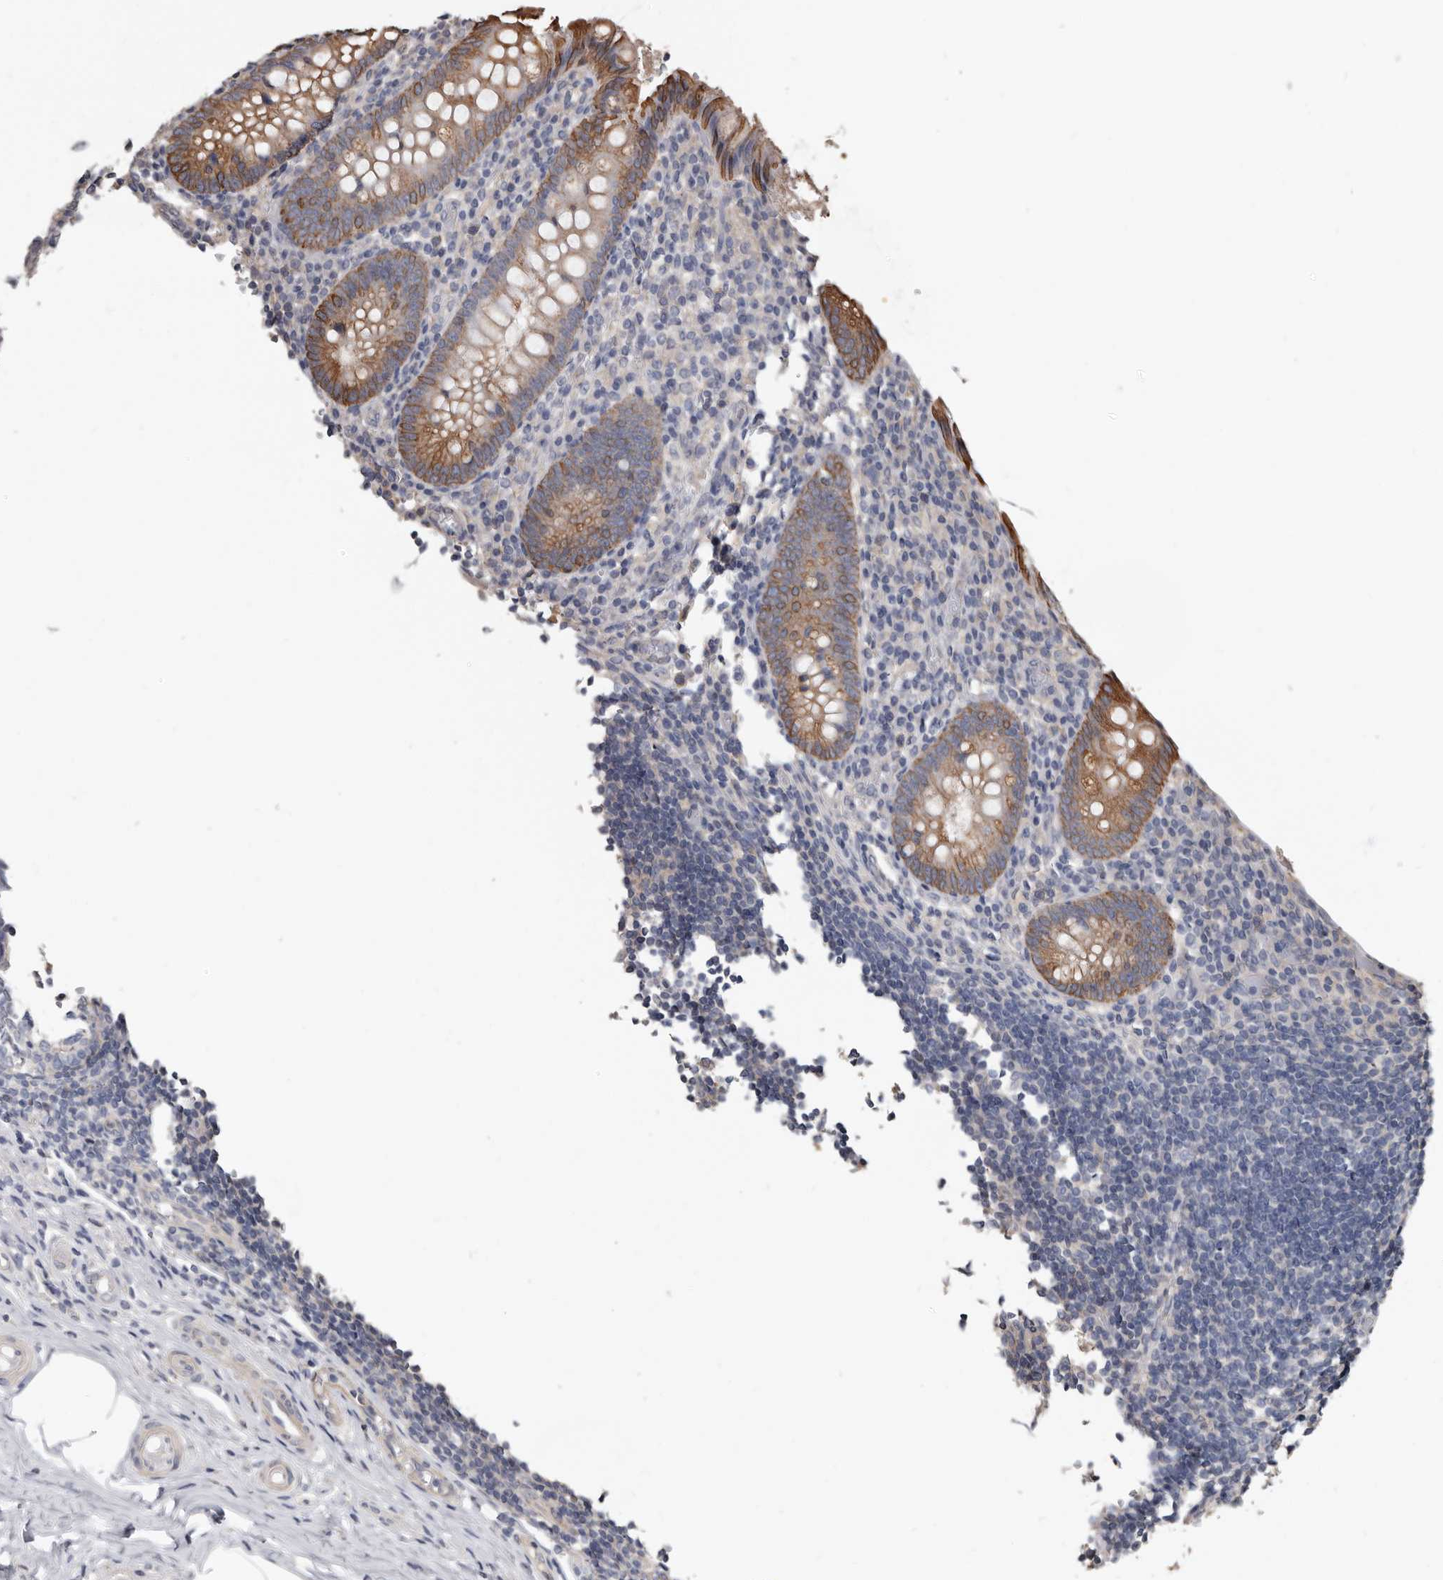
{"staining": {"intensity": "strong", "quantity": ">75%", "location": "cytoplasmic/membranous"}, "tissue": "appendix", "cell_type": "Glandular cells", "image_type": "normal", "snomed": [{"axis": "morphology", "description": "Normal tissue, NOS"}, {"axis": "topography", "description": "Appendix"}], "caption": "Glandular cells display strong cytoplasmic/membranous expression in about >75% of cells in unremarkable appendix.", "gene": "MRPL18", "patient": {"sex": "female", "age": 17}}